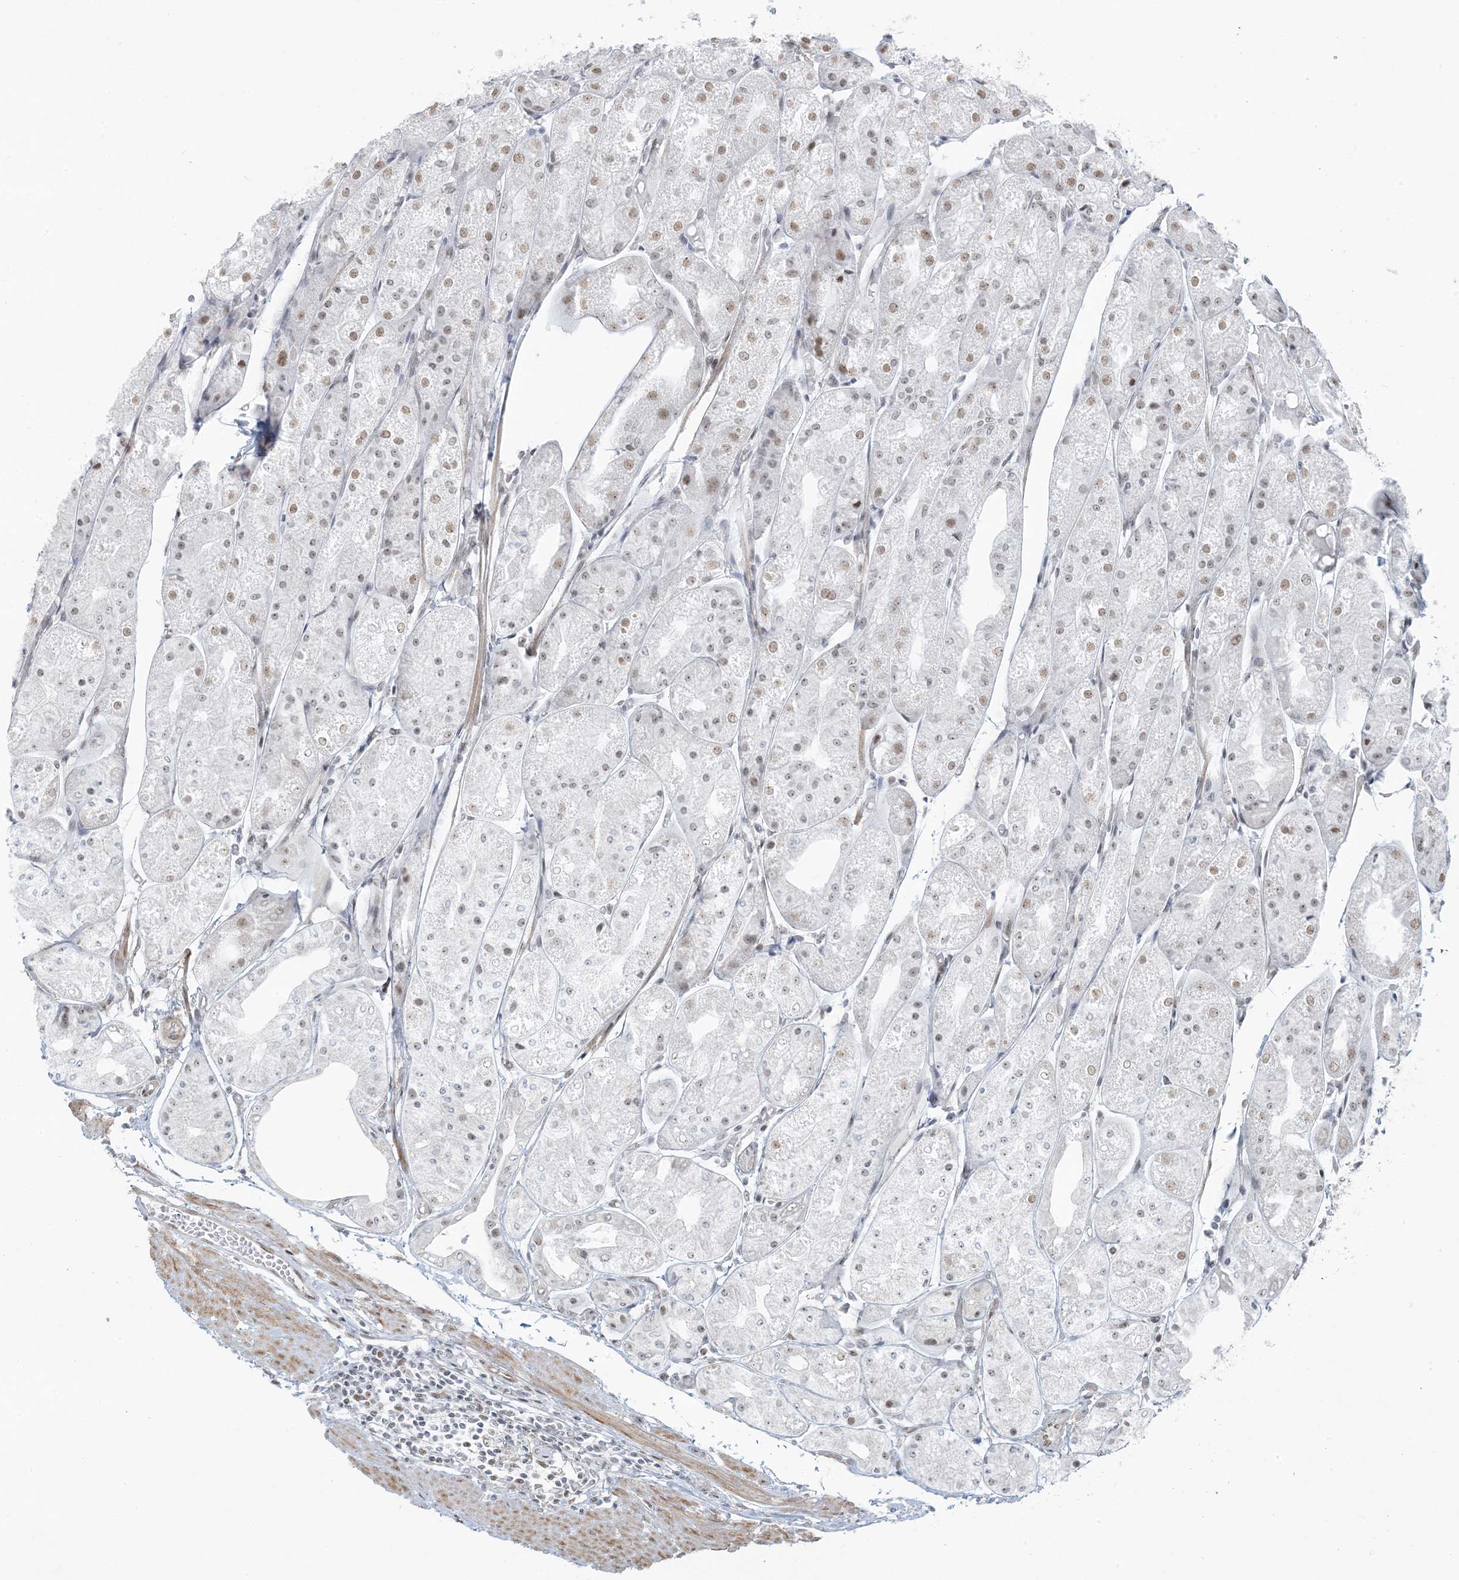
{"staining": {"intensity": "moderate", "quantity": "25%-75%", "location": "nuclear"}, "tissue": "stomach", "cell_type": "Glandular cells", "image_type": "normal", "snomed": [{"axis": "morphology", "description": "Normal tissue, NOS"}, {"axis": "topography", "description": "Stomach, upper"}], "caption": "A histopathology image of human stomach stained for a protein shows moderate nuclear brown staining in glandular cells. The protein is shown in brown color, while the nuclei are stained blue.", "gene": "ZNF787", "patient": {"sex": "male", "age": 72}}